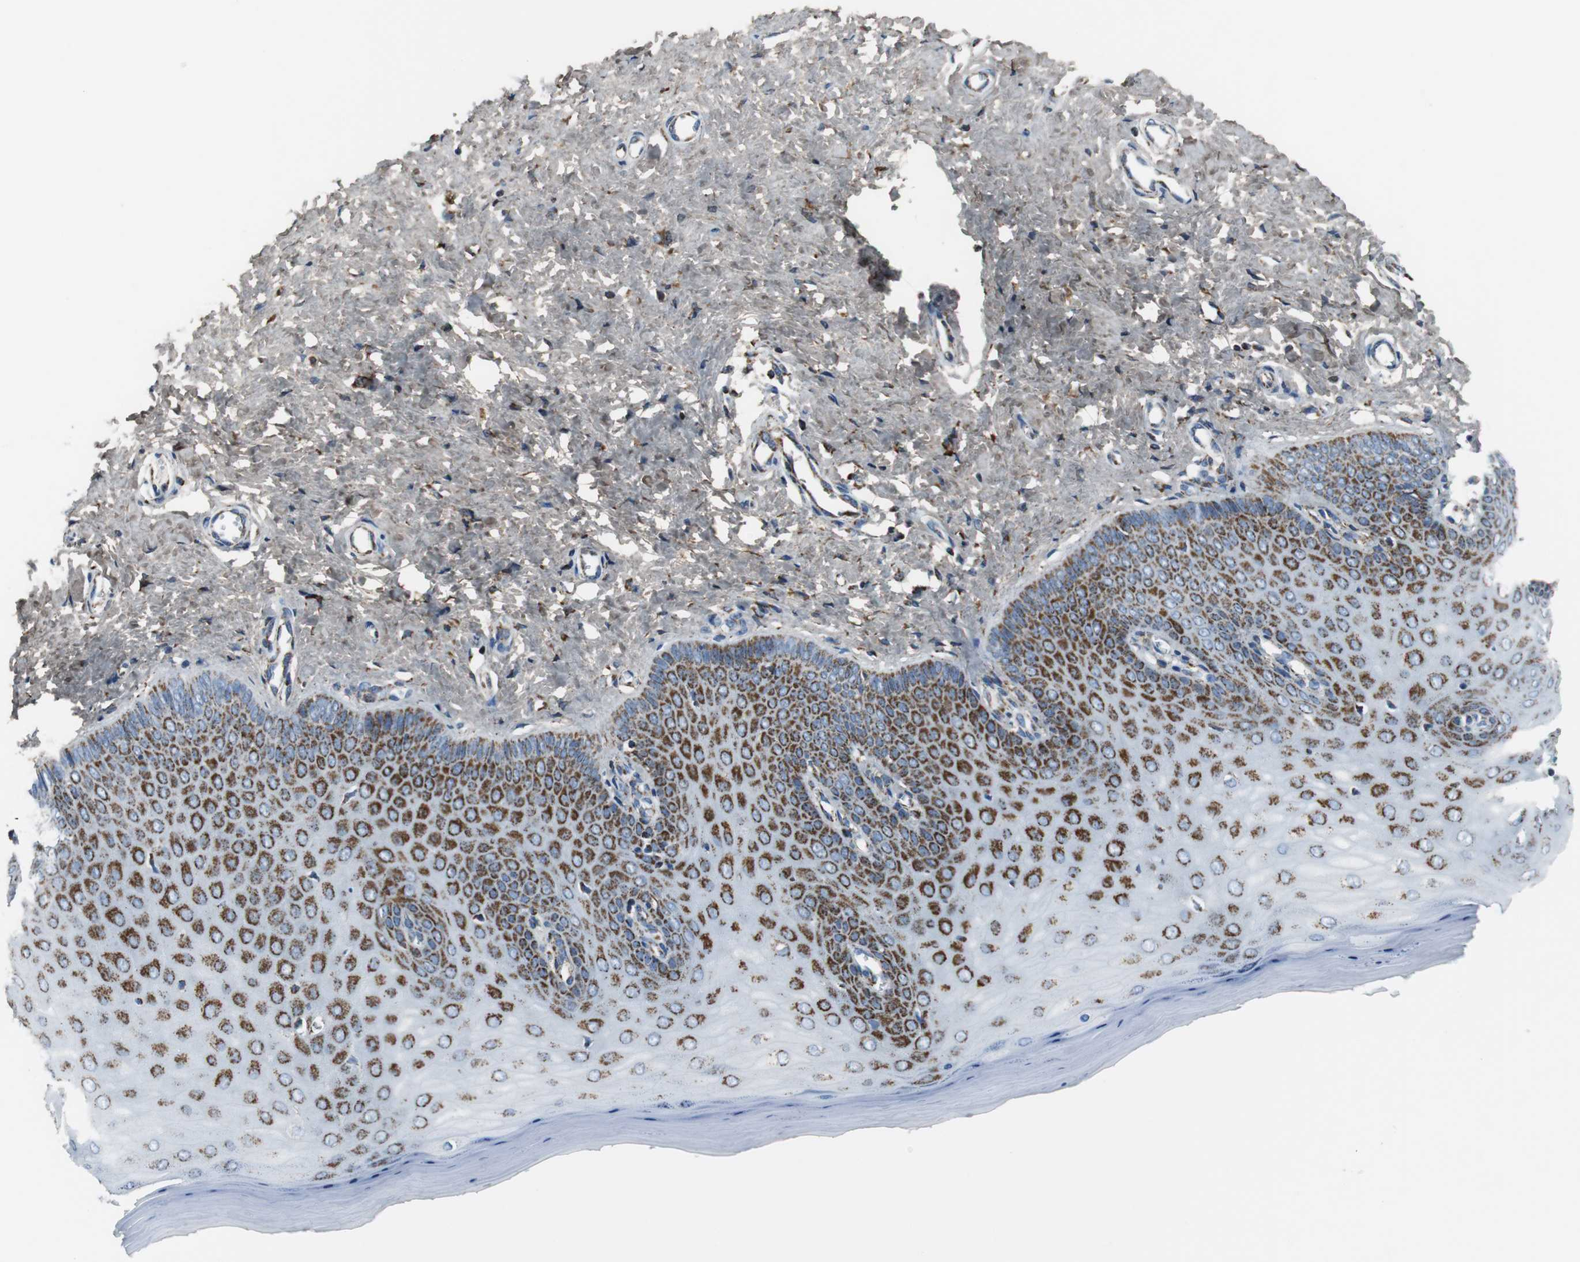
{"staining": {"intensity": "strong", "quantity": "25%-75%", "location": "cytoplasmic/membranous"}, "tissue": "cervix", "cell_type": "Glandular cells", "image_type": "normal", "snomed": [{"axis": "morphology", "description": "Normal tissue, NOS"}, {"axis": "topography", "description": "Cervix"}], "caption": "High-magnification brightfield microscopy of normal cervix stained with DAB (brown) and counterstained with hematoxylin (blue). glandular cells exhibit strong cytoplasmic/membranous expression is appreciated in about25%-75% of cells.", "gene": "C1QTNF7", "patient": {"sex": "female", "age": 55}}